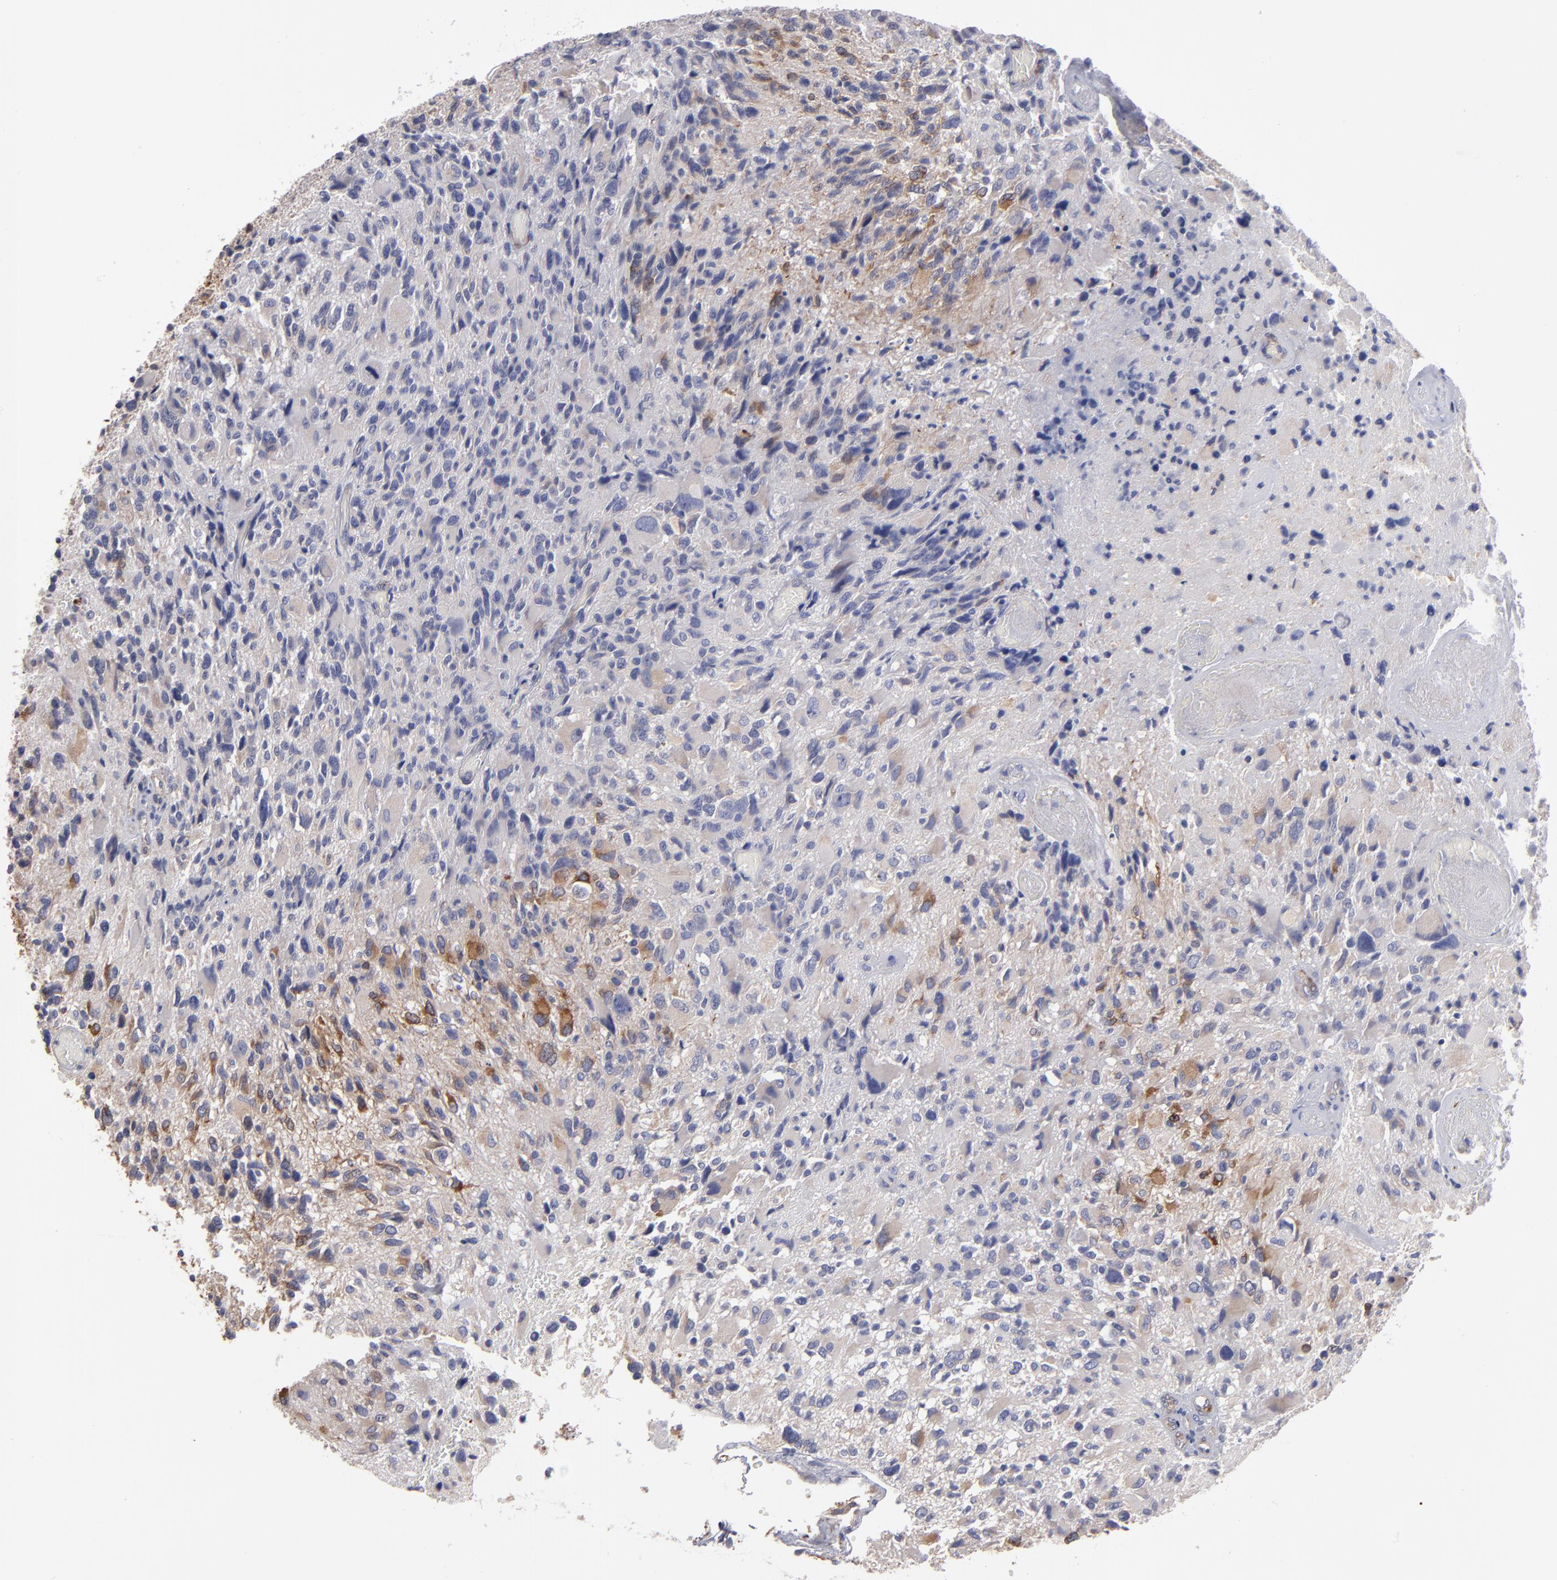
{"staining": {"intensity": "weak", "quantity": "<25%", "location": "cytoplasmic/membranous"}, "tissue": "glioma", "cell_type": "Tumor cells", "image_type": "cancer", "snomed": [{"axis": "morphology", "description": "Glioma, malignant, High grade"}, {"axis": "topography", "description": "Brain"}], "caption": "A high-resolution histopathology image shows IHC staining of glioma, which reveals no significant positivity in tumor cells. The staining was performed using DAB (3,3'-diaminobenzidine) to visualize the protein expression in brown, while the nuclei were stained in blue with hematoxylin (Magnification: 20x).", "gene": "SLMAP", "patient": {"sex": "male", "age": 69}}